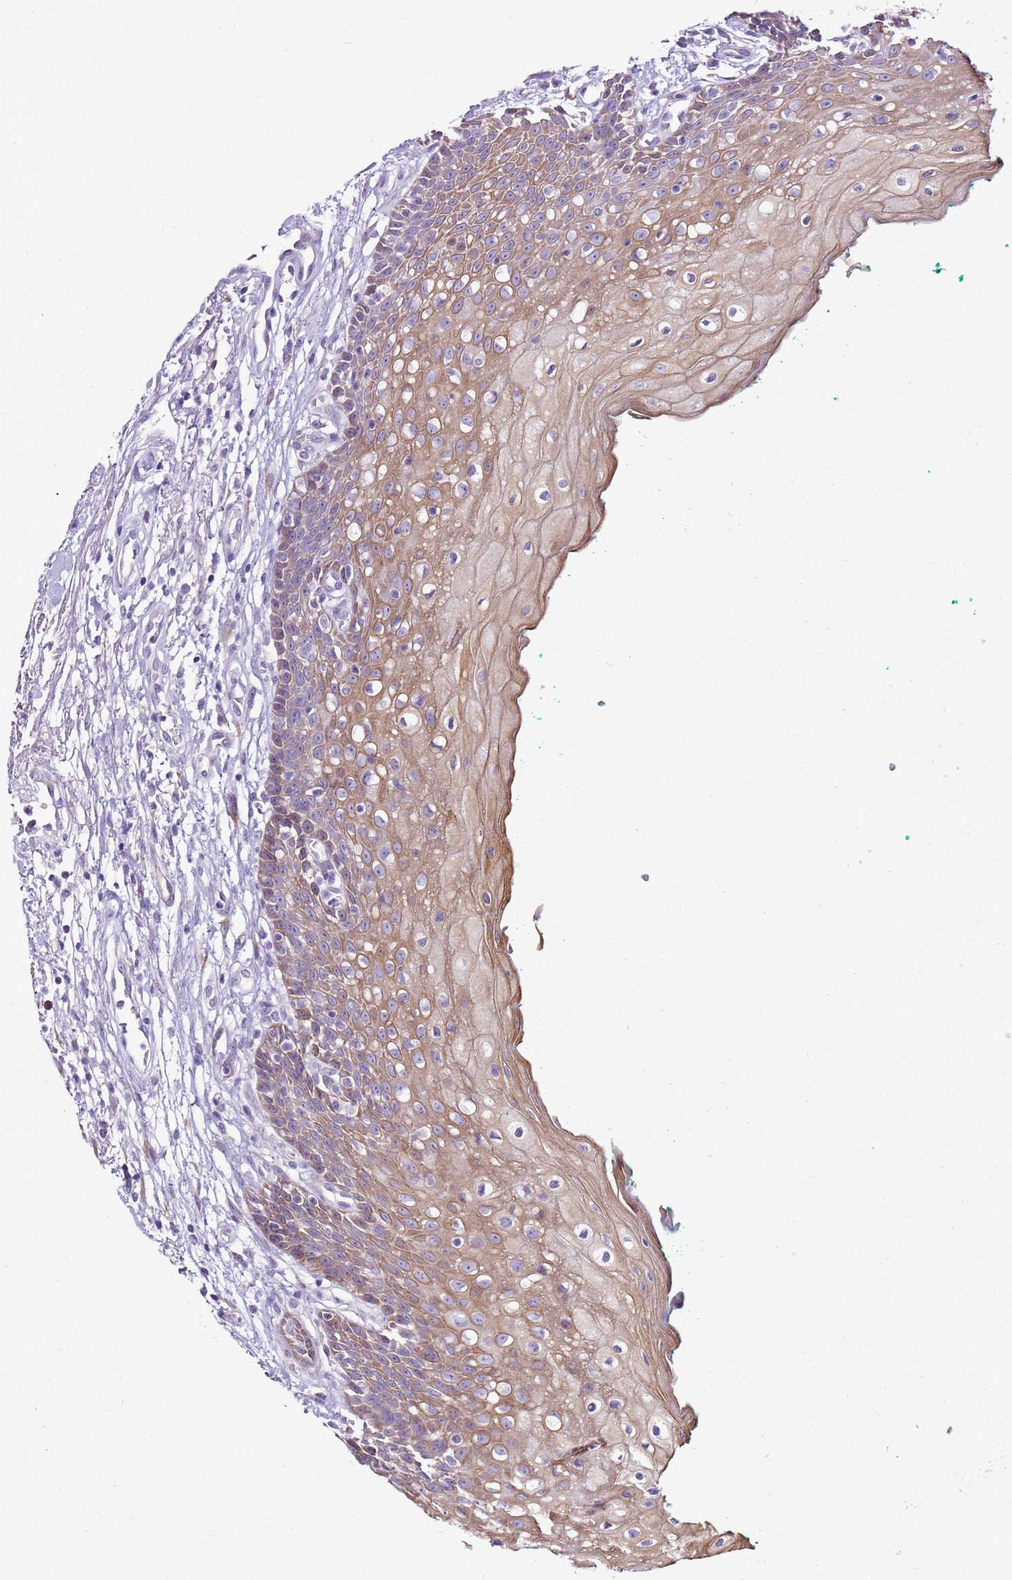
{"staining": {"intensity": "moderate", "quantity": "25%-75%", "location": "cytoplasmic/membranous"}, "tissue": "oral mucosa", "cell_type": "Squamous epithelial cells", "image_type": "normal", "snomed": [{"axis": "morphology", "description": "Normal tissue, NOS"}, {"axis": "morphology", "description": "Squamous cell carcinoma, NOS"}, {"axis": "topography", "description": "Oral tissue"}, {"axis": "topography", "description": "Tounge, NOS"}, {"axis": "topography", "description": "Head-Neck"}], "caption": "Unremarkable oral mucosa was stained to show a protein in brown. There is medium levels of moderate cytoplasmic/membranous positivity in approximately 25%-75% of squamous epithelial cells. Immunohistochemistry (ihc) stains the protein in brown and the nuclei are stained blue.", "gene": "SLC38A5", "patient": {"sex": "male", "age": 79}}